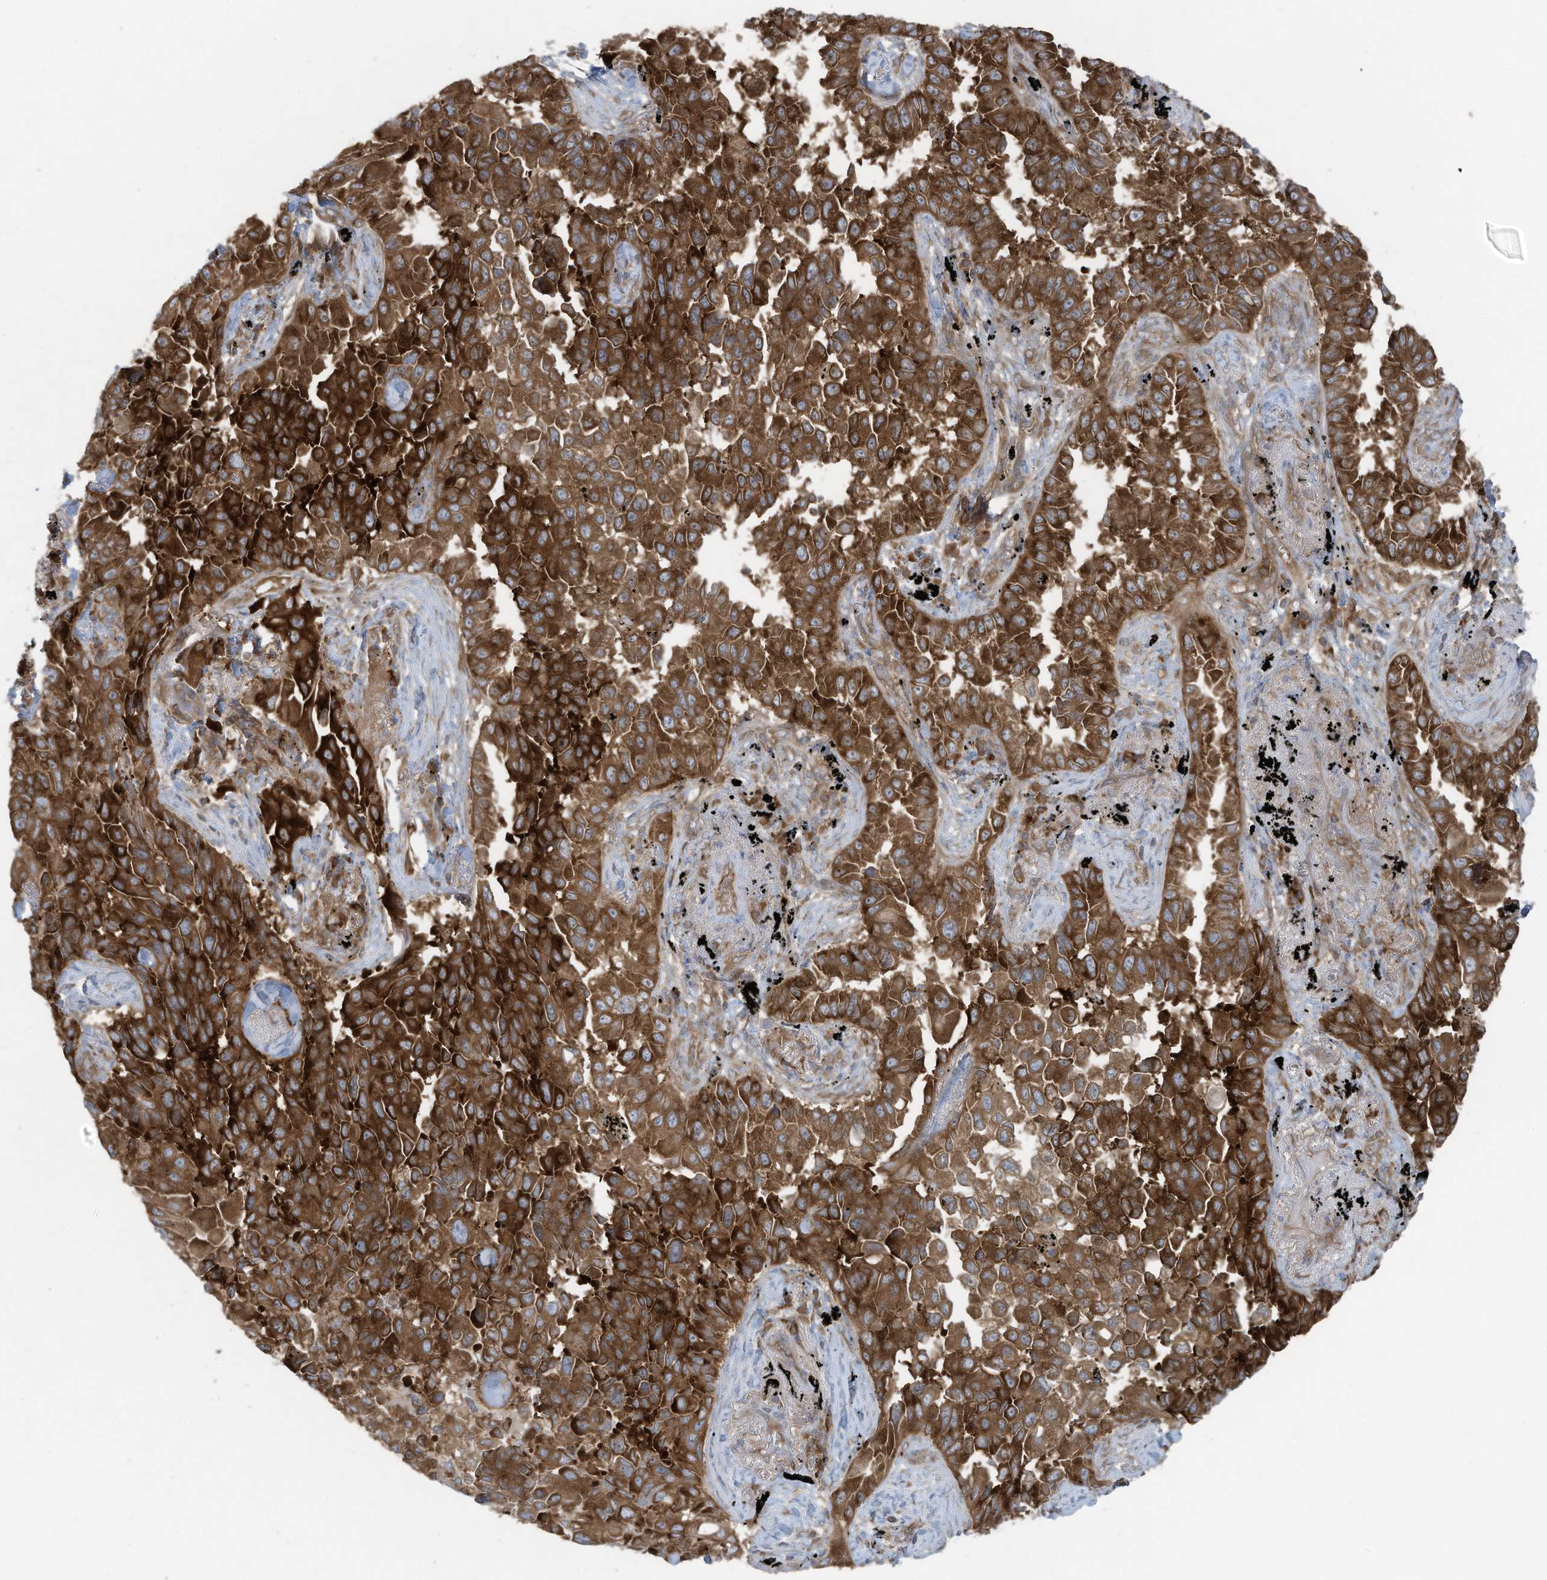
{"staining": {"intensity": "strong", "quantity": "25%-75%", "location": "cytoplasmic/membranous,nuclear"}, "tissue": "lung cancer", "cell_type": "Tumor cells", "image_type": "cancer", "snomed": [{"axis": "morphology", "description": "Adenocarcinoma, NOS"}, {"axis": "topography", "description": "Lung"}], "caption": "This is an image of IHC staining of adenocarcinoma (lung), which shows strong staining in the cytoplasmic/membranous and nuclear of tumor cells.", "gene": "OLA1", "patient": {"sex": "female", "age": 67}}